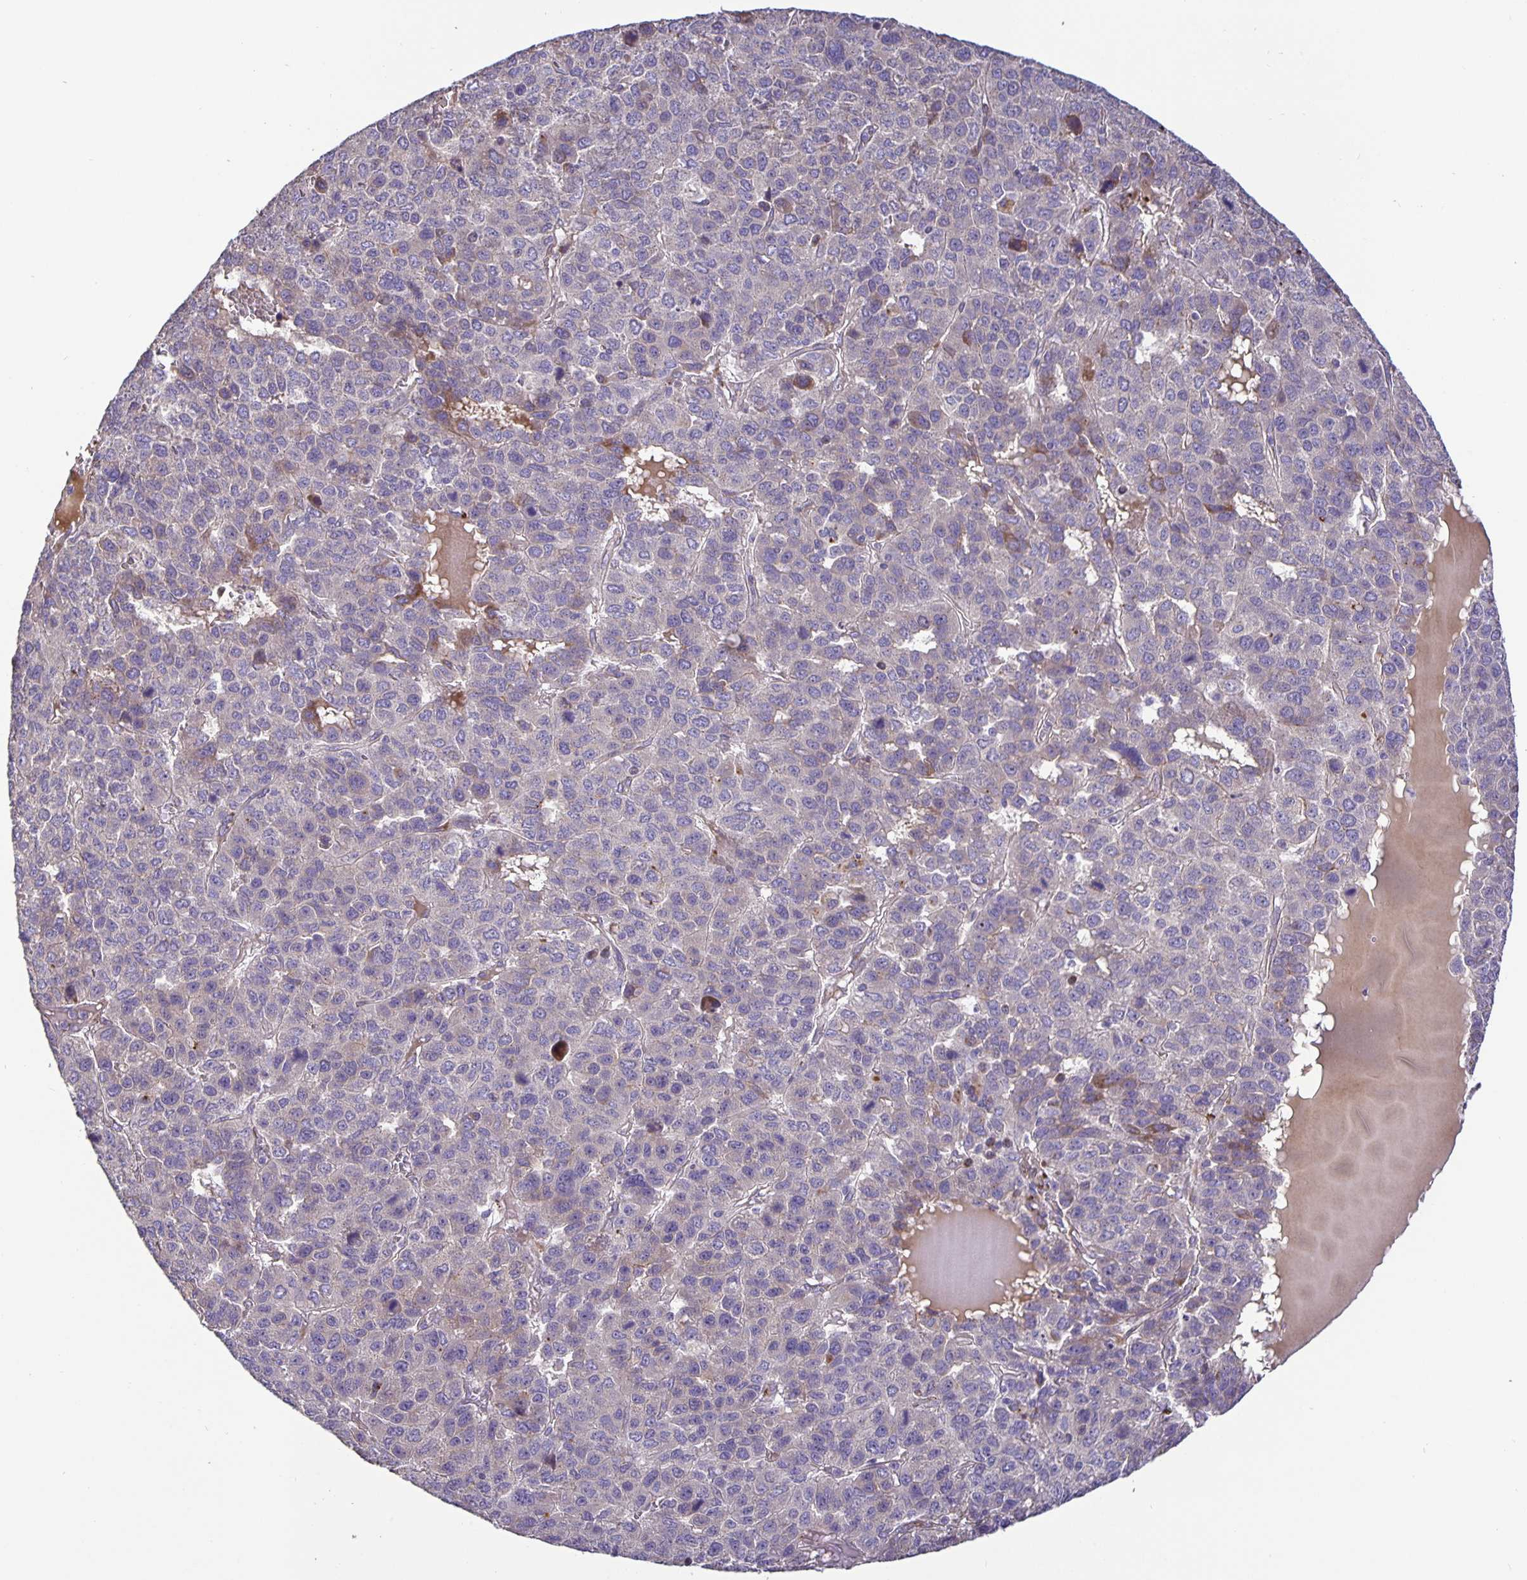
{"staining": {"intensity": "negative", "quantity": "none", "location": "none"}, "tissue": "liver cancer", "cell_type": "Tumor cells", "image_type": "cancer", "snomed": [{"axis": "morphology", "description": "Carcinoma, Hepatocellular, NOS"}, {"axis": "topography", "description": "Liver"}], "caption": "Liver hepatocellular carcinoma was stained to show a protein in brown. There is no significant expression in tumor cells.", "gene": "EML6", "patient": {"sex": "male", "age": 69}}